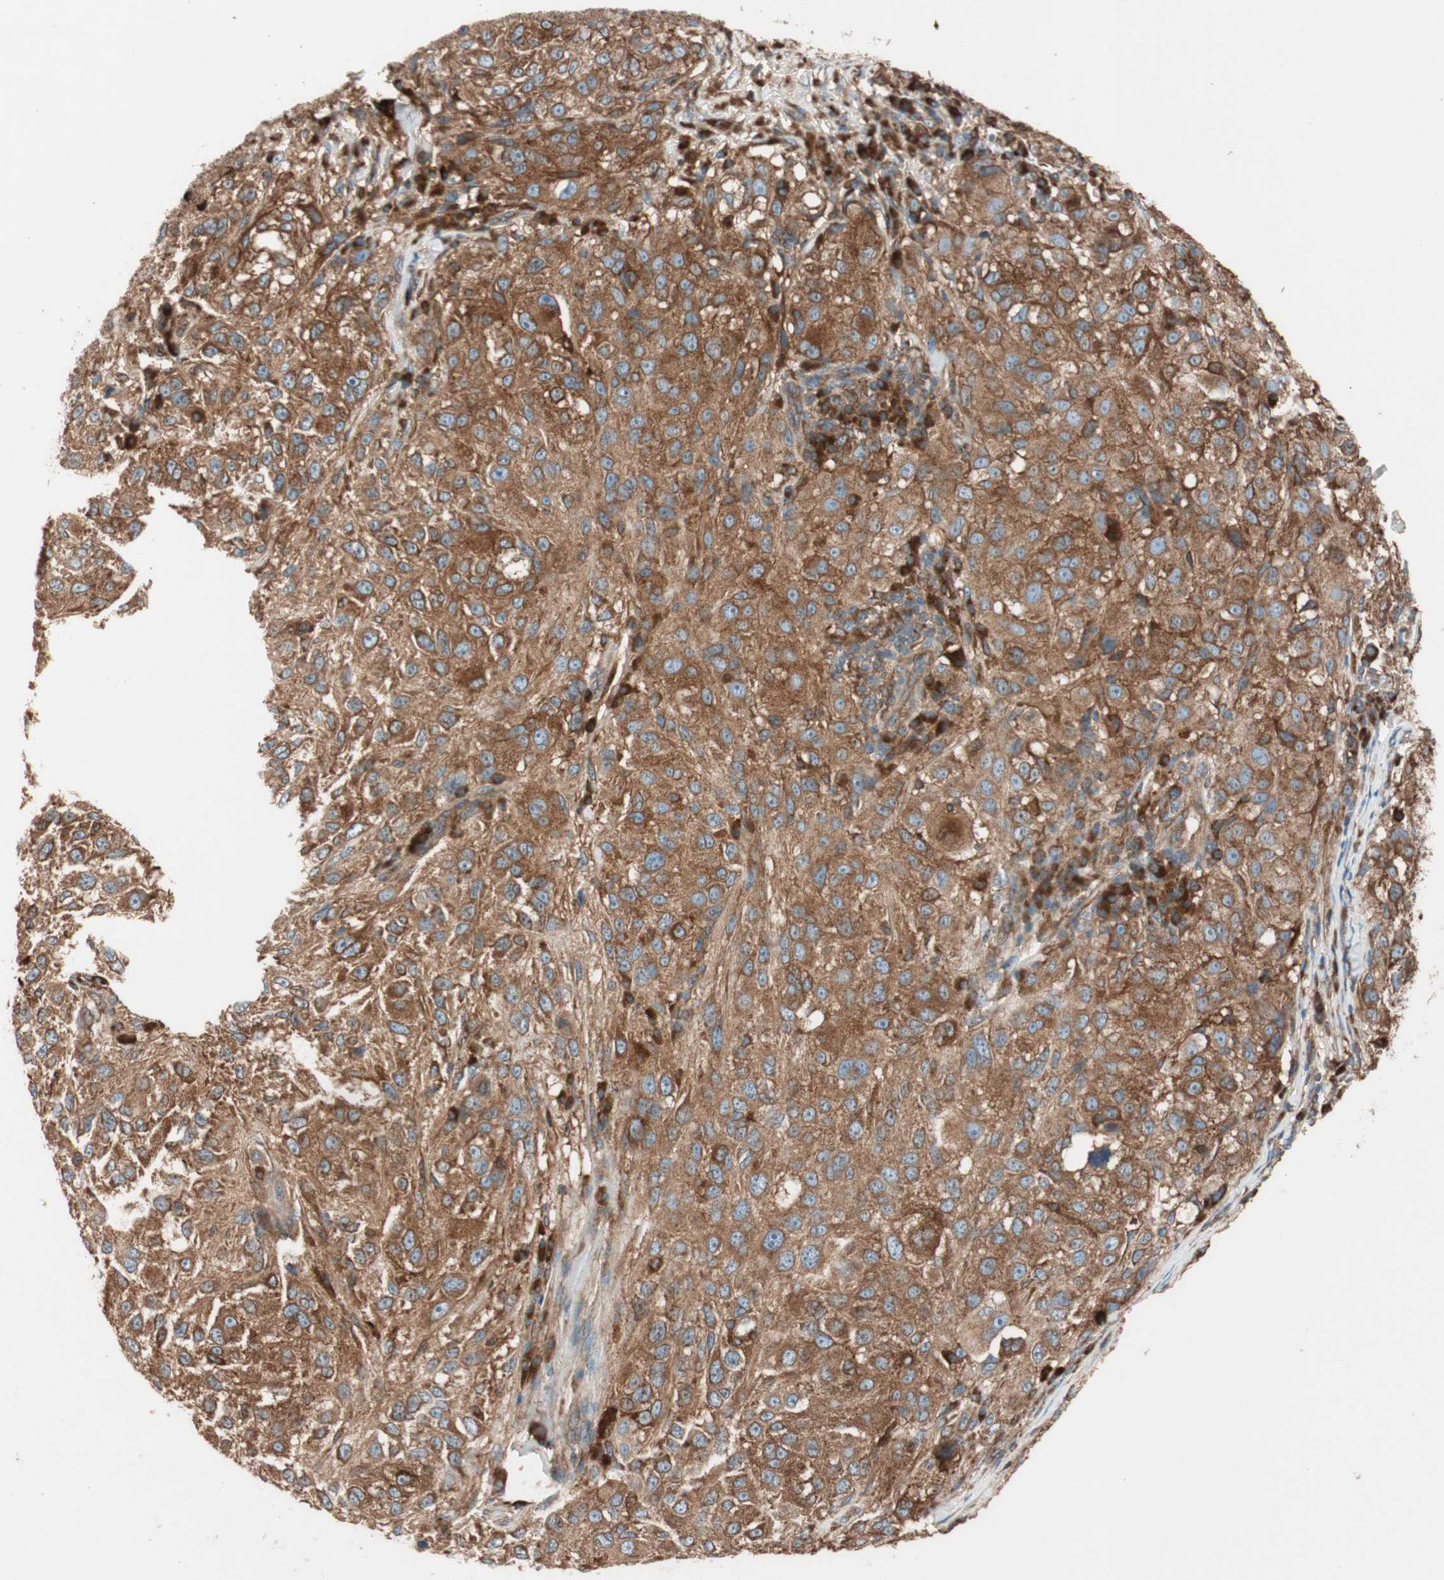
{"staining": {"intensity": "strong", "quantity": ">75%", "location": "cytoplasmic/membranous"}, "tissue": "melanoma", "cell_type": "Tumor cells", "image_type": "cancer", "snomed": [{"axis": "morphology", "description": "Necrosis, NOS"}, {"axis": "morphology", "description": "Malignant melanoma, NOS"}, {"axis": "topography", "description": "Skin"}], "caption": "IHC photomicrograph of human malignant melanoma stained for a protein (brown), which demonstrates high levels of strong cytoplasmic/membranous staining in about >75% of tumor cells.", "gene": "RAB5A", "patient": {"sex": "female", "age": 87}}